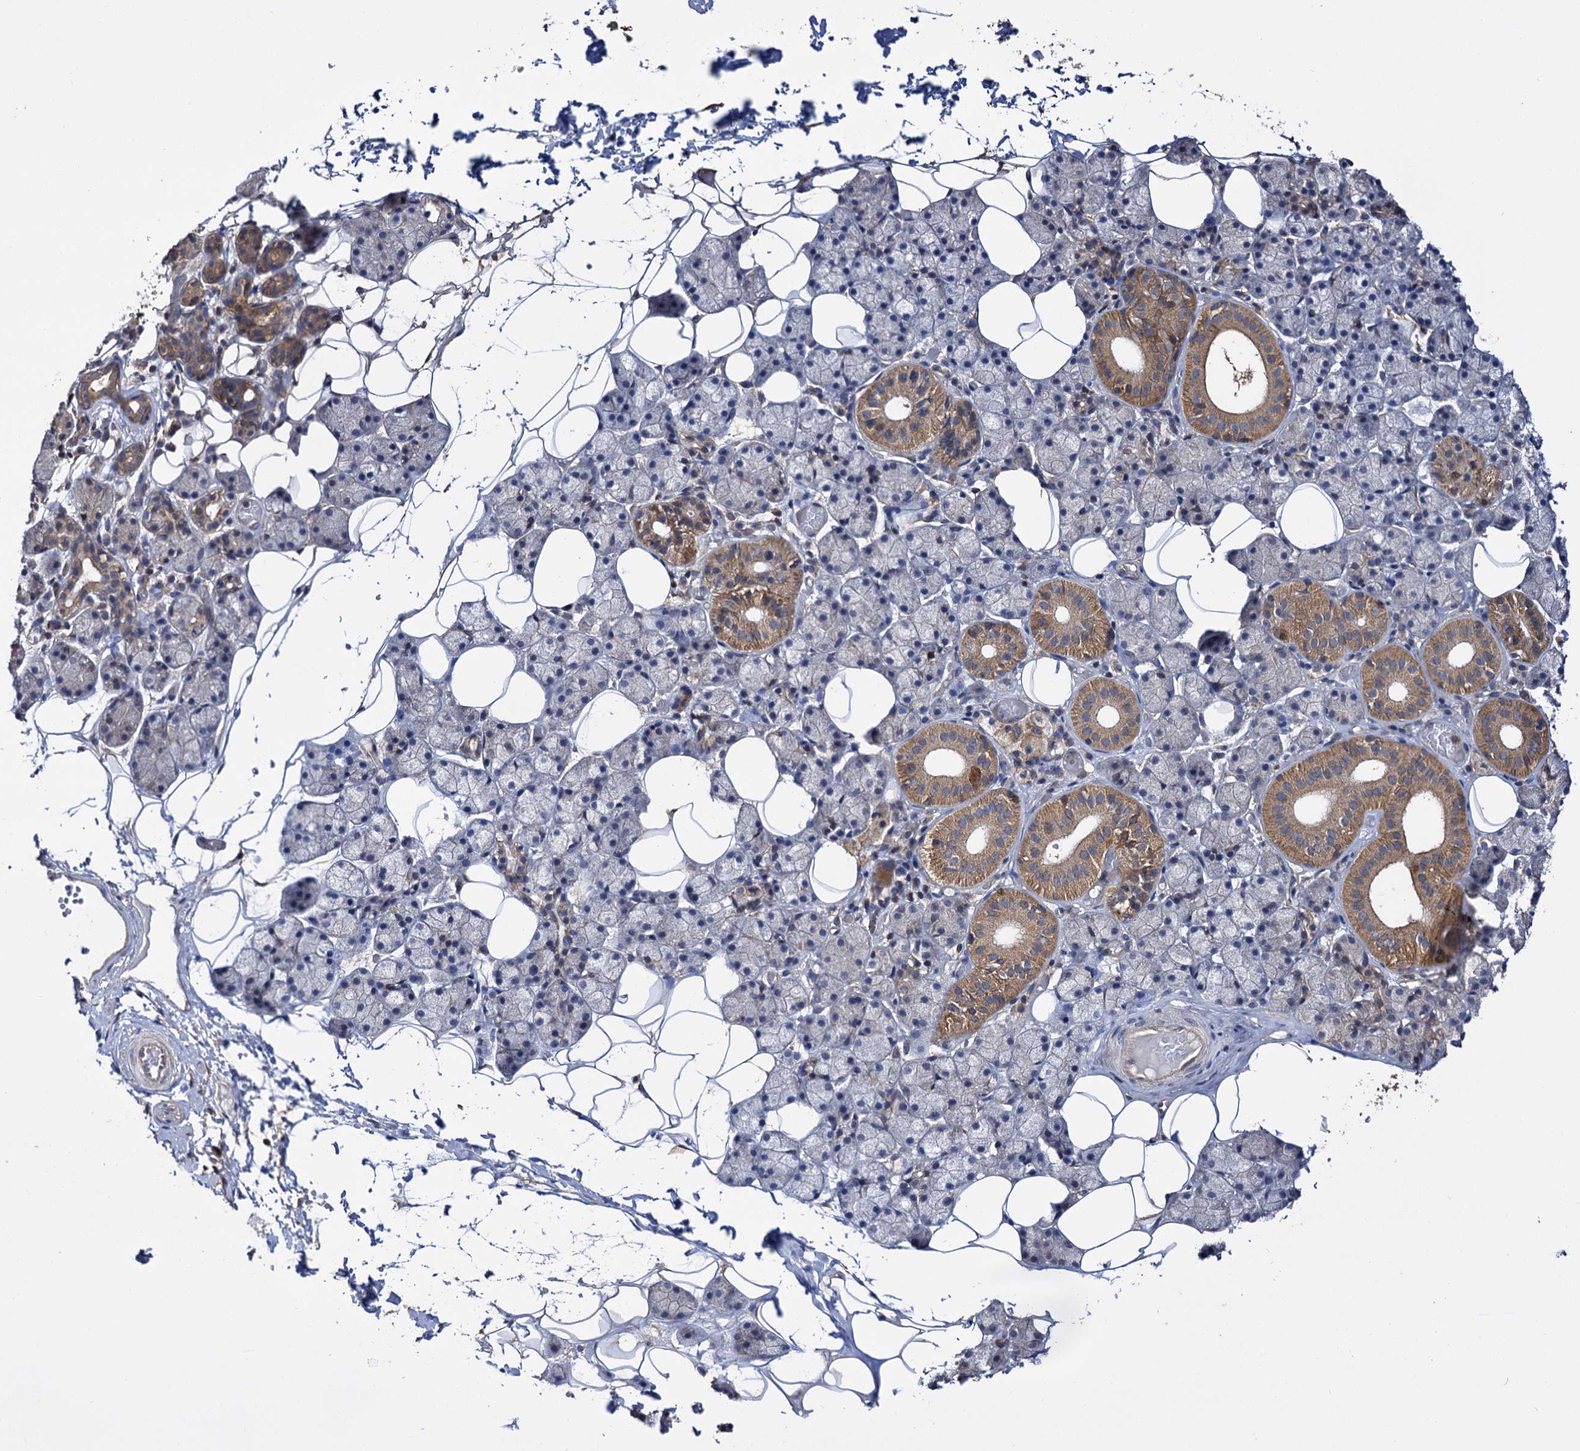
{"staining": {"intensity": "moderate", "quantity": "<25%", "location": "cytoplasmic/membranous"}, "tissue": "salivary gland", "cell_type": "Glandular cells", "image_type": "normal", "snomed": [{"axis": "morphology", "description": "Normal tissue, NOS"}, {"axis": "topography", "description": "Salivary gland"}], "caption": "A micrograph showing moderate cytoplasmic/membranous staining in about <25% of glandular cells in normal salivary gland, as visualized by brown immunohistochemical staining.", "gene": "IDI1", "patient": {"sex": "female", "age": 33}}